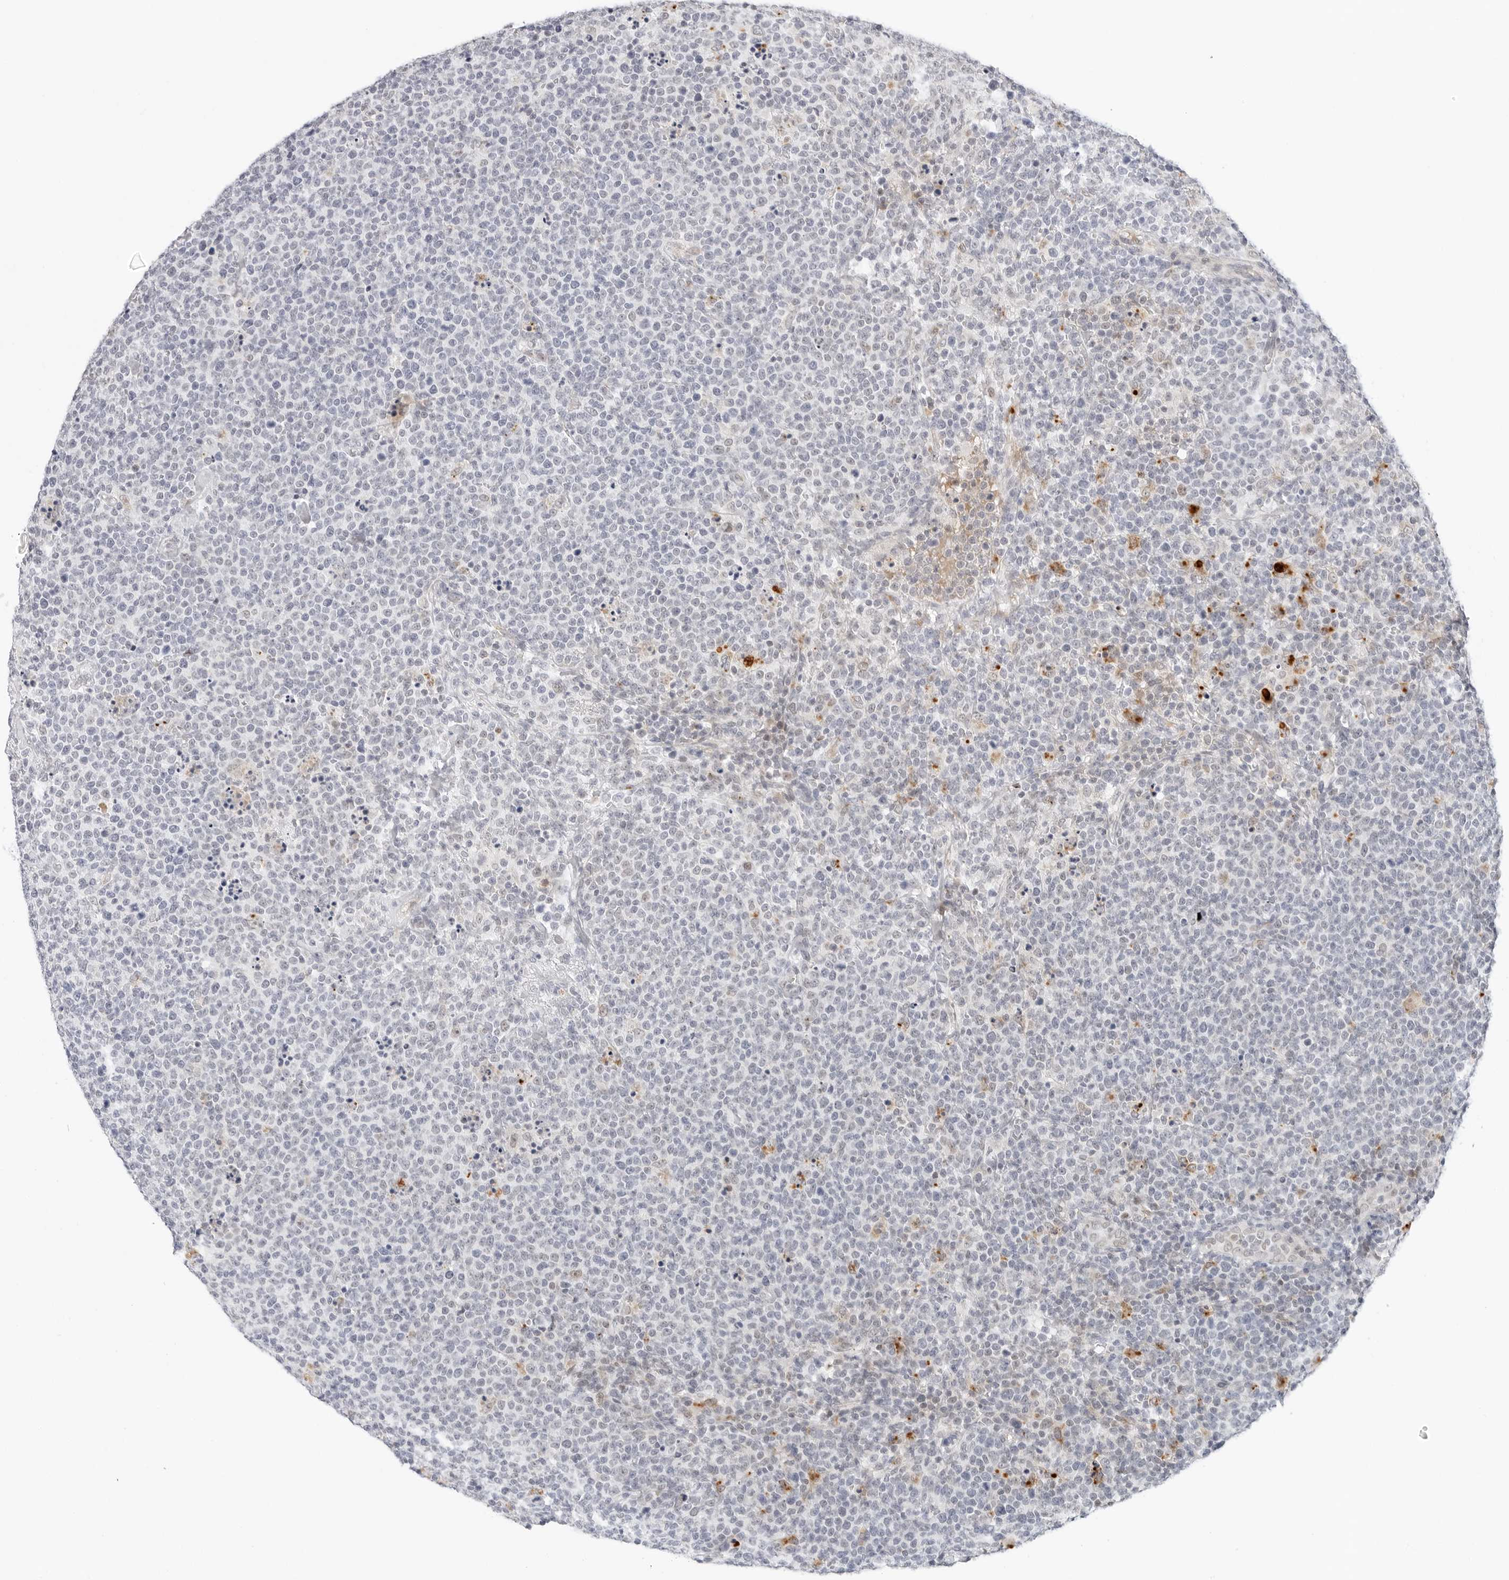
{"staining": {"intensity": "negative", "quantity": "none", "location": "none"}, "tissue": "lymphoma", "cell_type": "Tumor cells", "image_type": "cancer", "snomed": [{"axis": "morphology", "description": "Malignant lymphoma, non-Hodgkin's type, High grade"}, {"axis": "topography", "description": "Lymph node"}], "caption": "Immunohistochemistry of human lymphoma shows no positivity in tumor cells.", "gene": "TSEN2", "patient": {"sex": "male", "age": 61}}